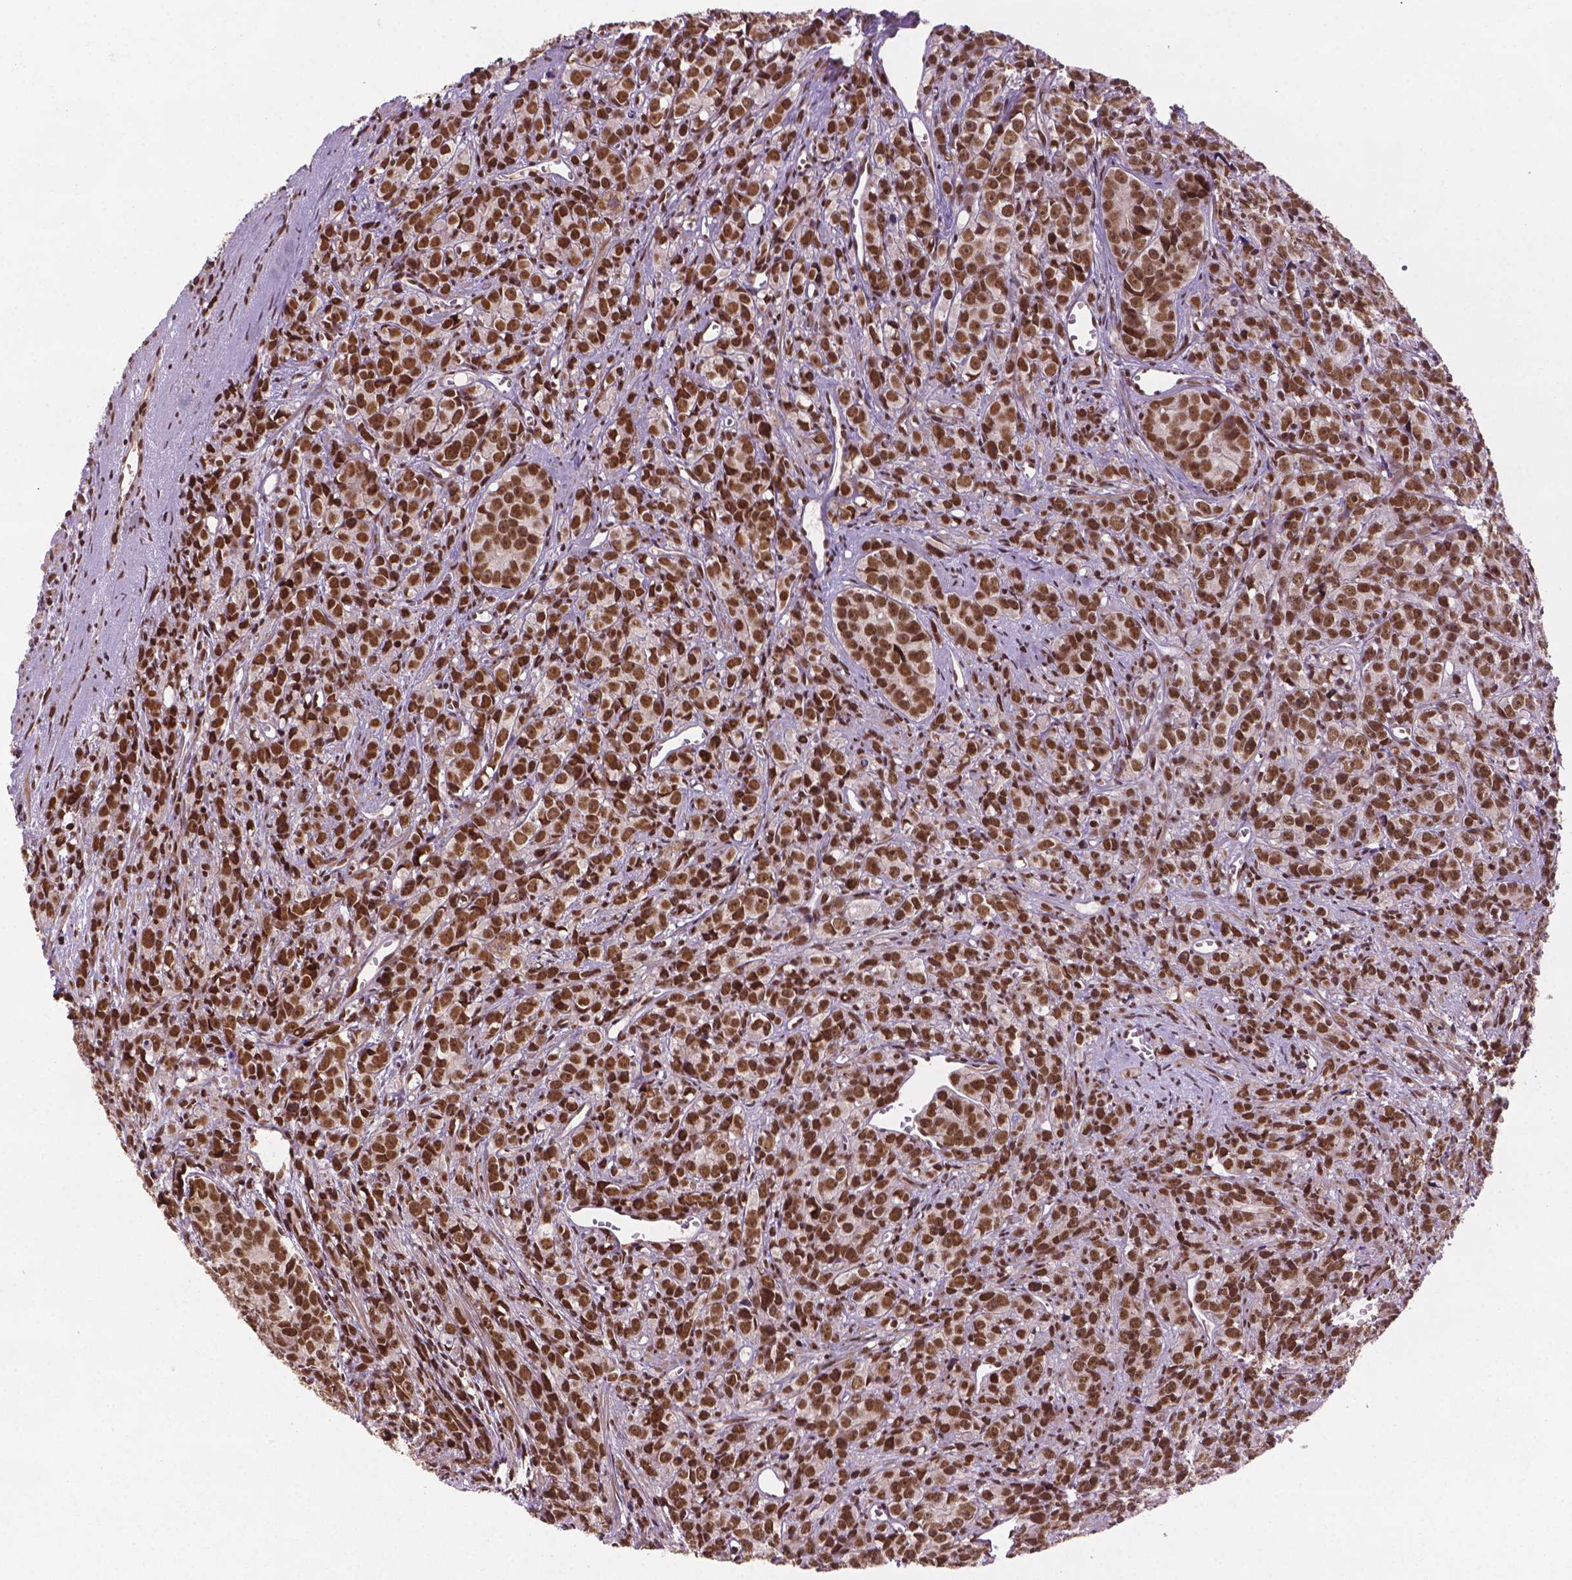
{"staining": {"intensity": "strong", "quantity": ">75%", "location": "nuclear"}, "tissue": "prostate cancer", "cell_type": "Tumor cells", "image_type": "cancer", "snomed": [{"axis": "morphology", "description": "Adenocarcinoma, High grade"}, {"axis": "topography", "description": "Prostate"}], "caption": "Immunohistochemical staining of human prostate cancer (adenocarcinoma (high-grade)) shows strong nuclear protein staining in about >75% of tumor cells. (DAB (3,3'-diaminobenzidine) IHC with brightfield microscopy, high magnification).", "gene": "SIRT6", "patient": {"sex": "male", "age": 77}}